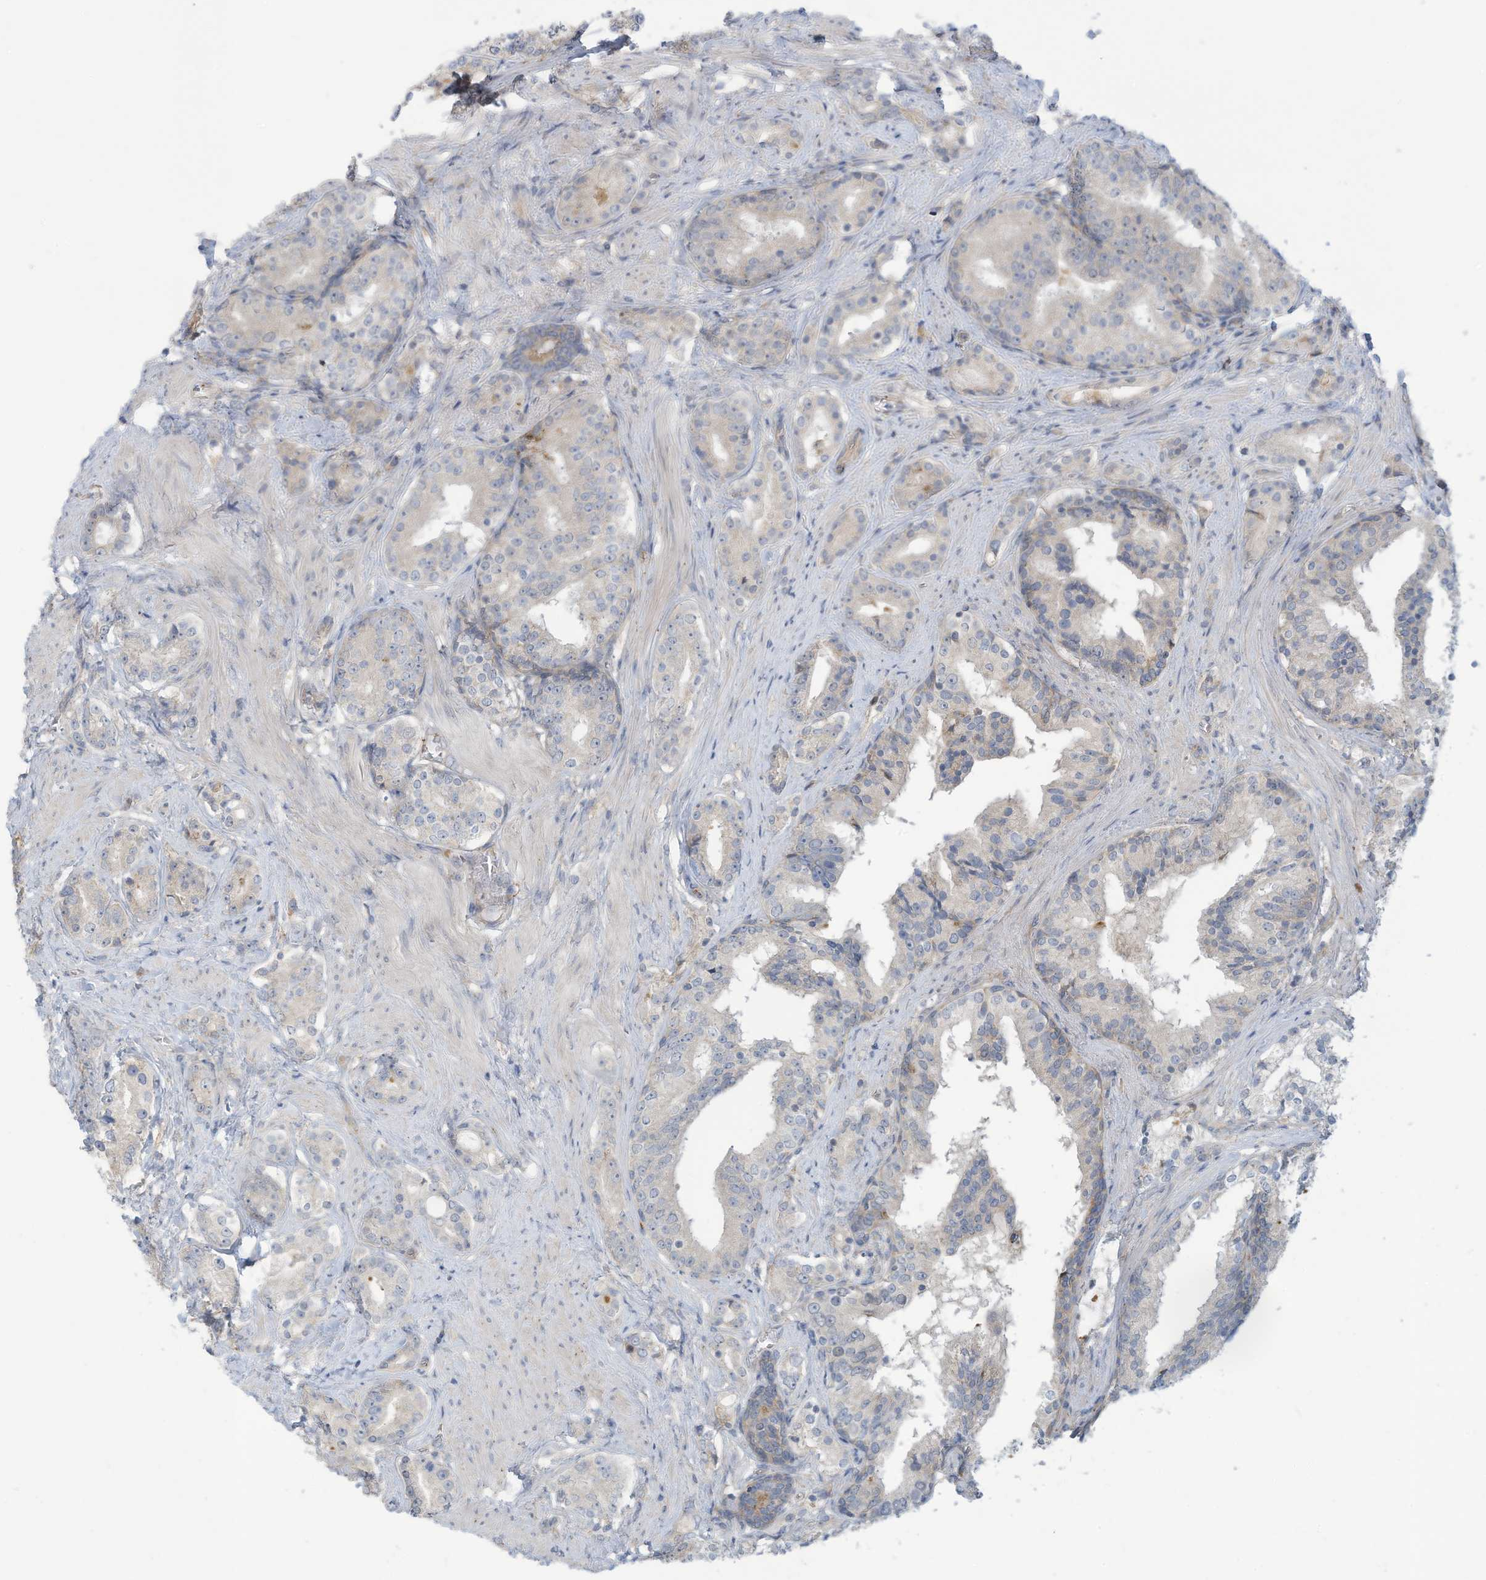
{"staining": {"intensity": "negative", "quantity": "none", "location": "none"}, "tissue": "prostate cancer", "cell_type": "Tumor cells", "image_type": "cancer", "snomed": [{"axis": "morphology", "description": "Adenocarcinoma, High grade"}, {"axis": "topography", "description": "Prostate"}], "caption": "Immunohistochemical staining of prostate cancer (high-grade adenocarcinoma) exhibits no significant positivity in tumor cells.", "gene": "ADAT2", "patient": {"sex": "male", "age": 58}}